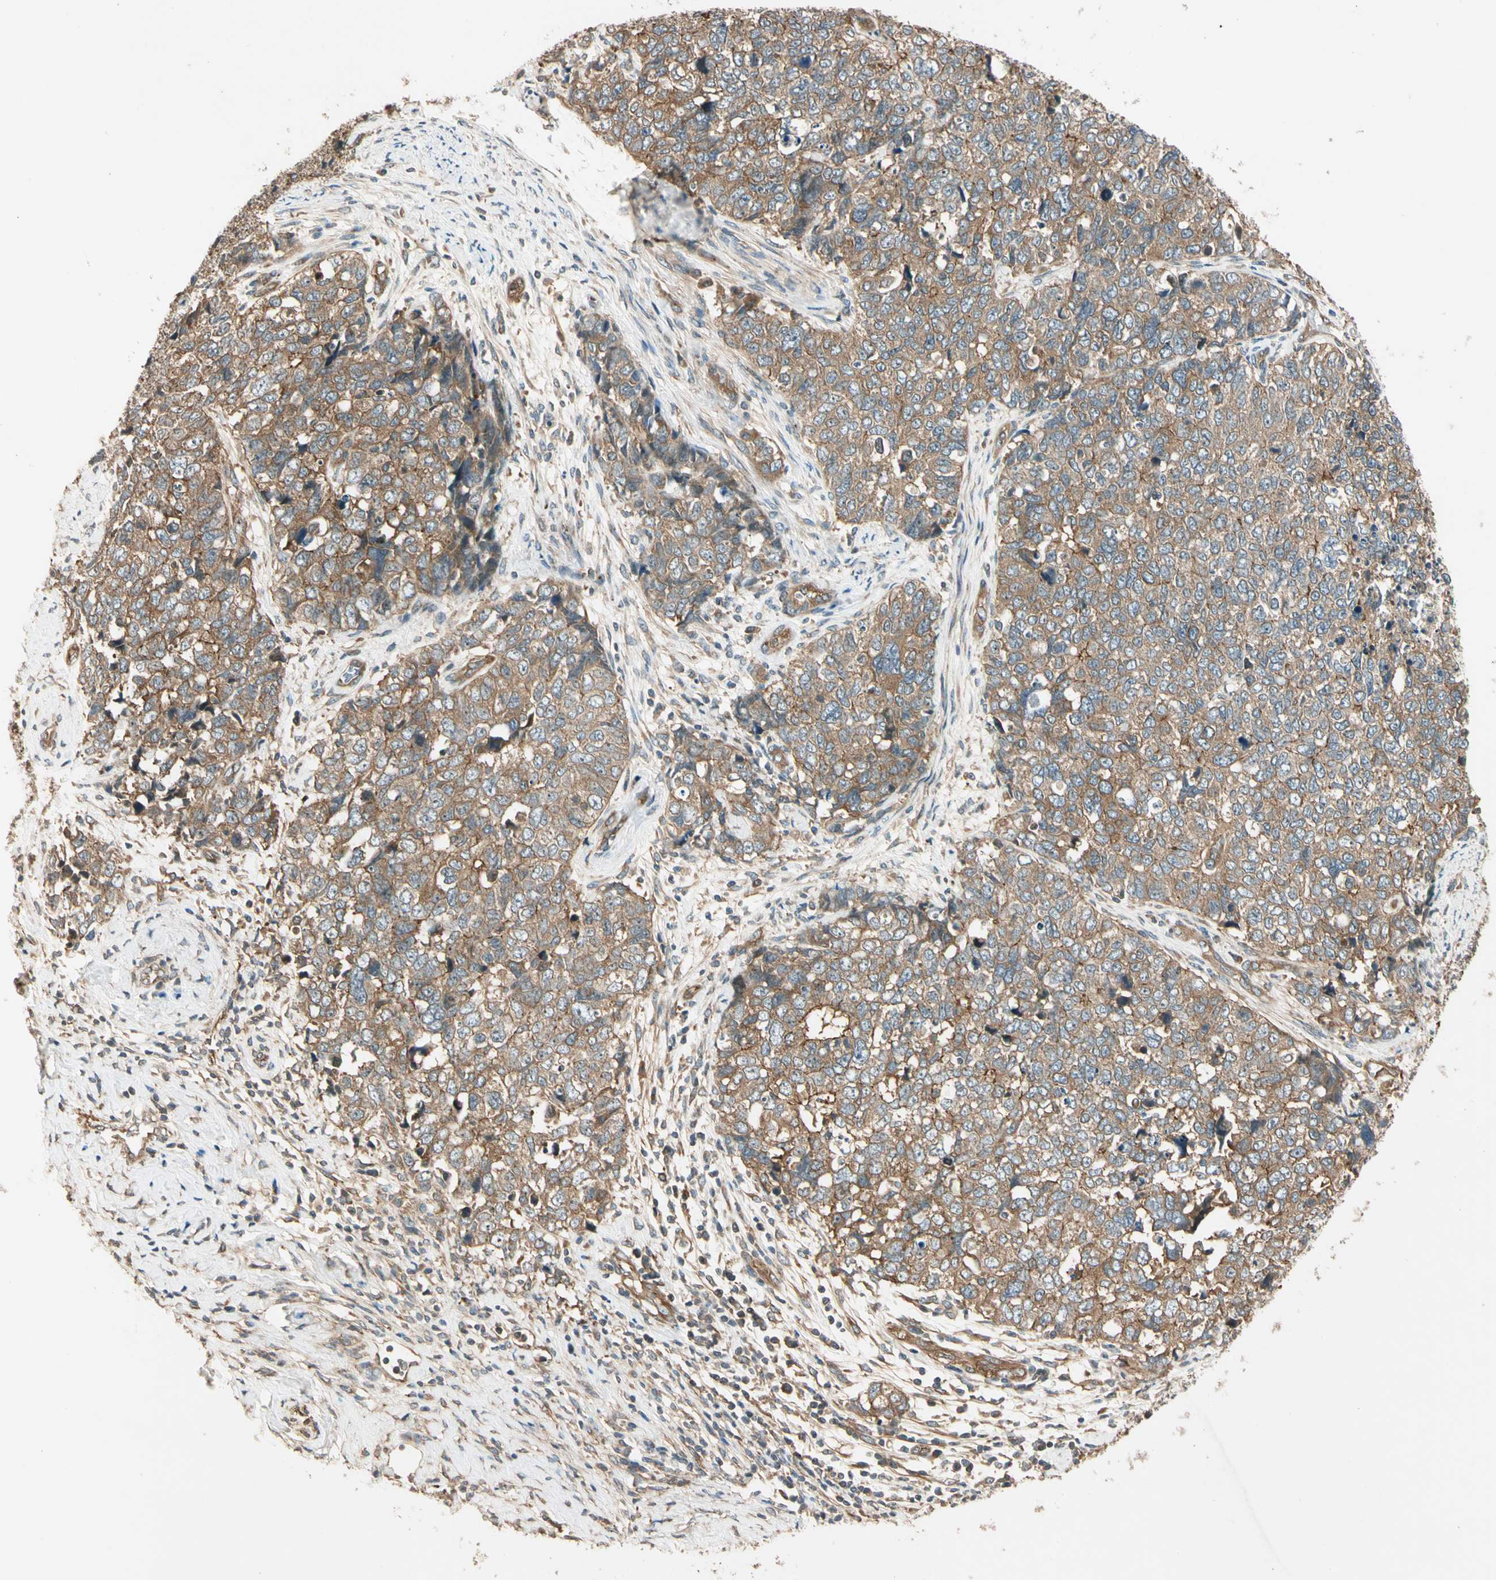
{"staining": {"intensity": "weak", "quantity": ">75%", "location": "cytoplasmic/membranous"}, "tissue": "cervical cancer", "cell_type": "Tumor cells", "image_type": "cancer", "snomed": [{"axis": "morphology", "description": "Squamous cell carcinoma, NOS"}, {"axis": "topography", "description": "Cervix"}], "caption": "Tumor cells display low levels of weak cytoplasmic/membranous staining in approximately >75% of cells in cervical cancer (squamous cell carcinoma). The staining is performed using DAB (3,3'-diaminobenzidine) brown chromogen to label protein expression. The nuclei are counter-stained blue using hematoxylin.", "gene": "ROCK2", "patient": {"sex": "female", "age": 63}}